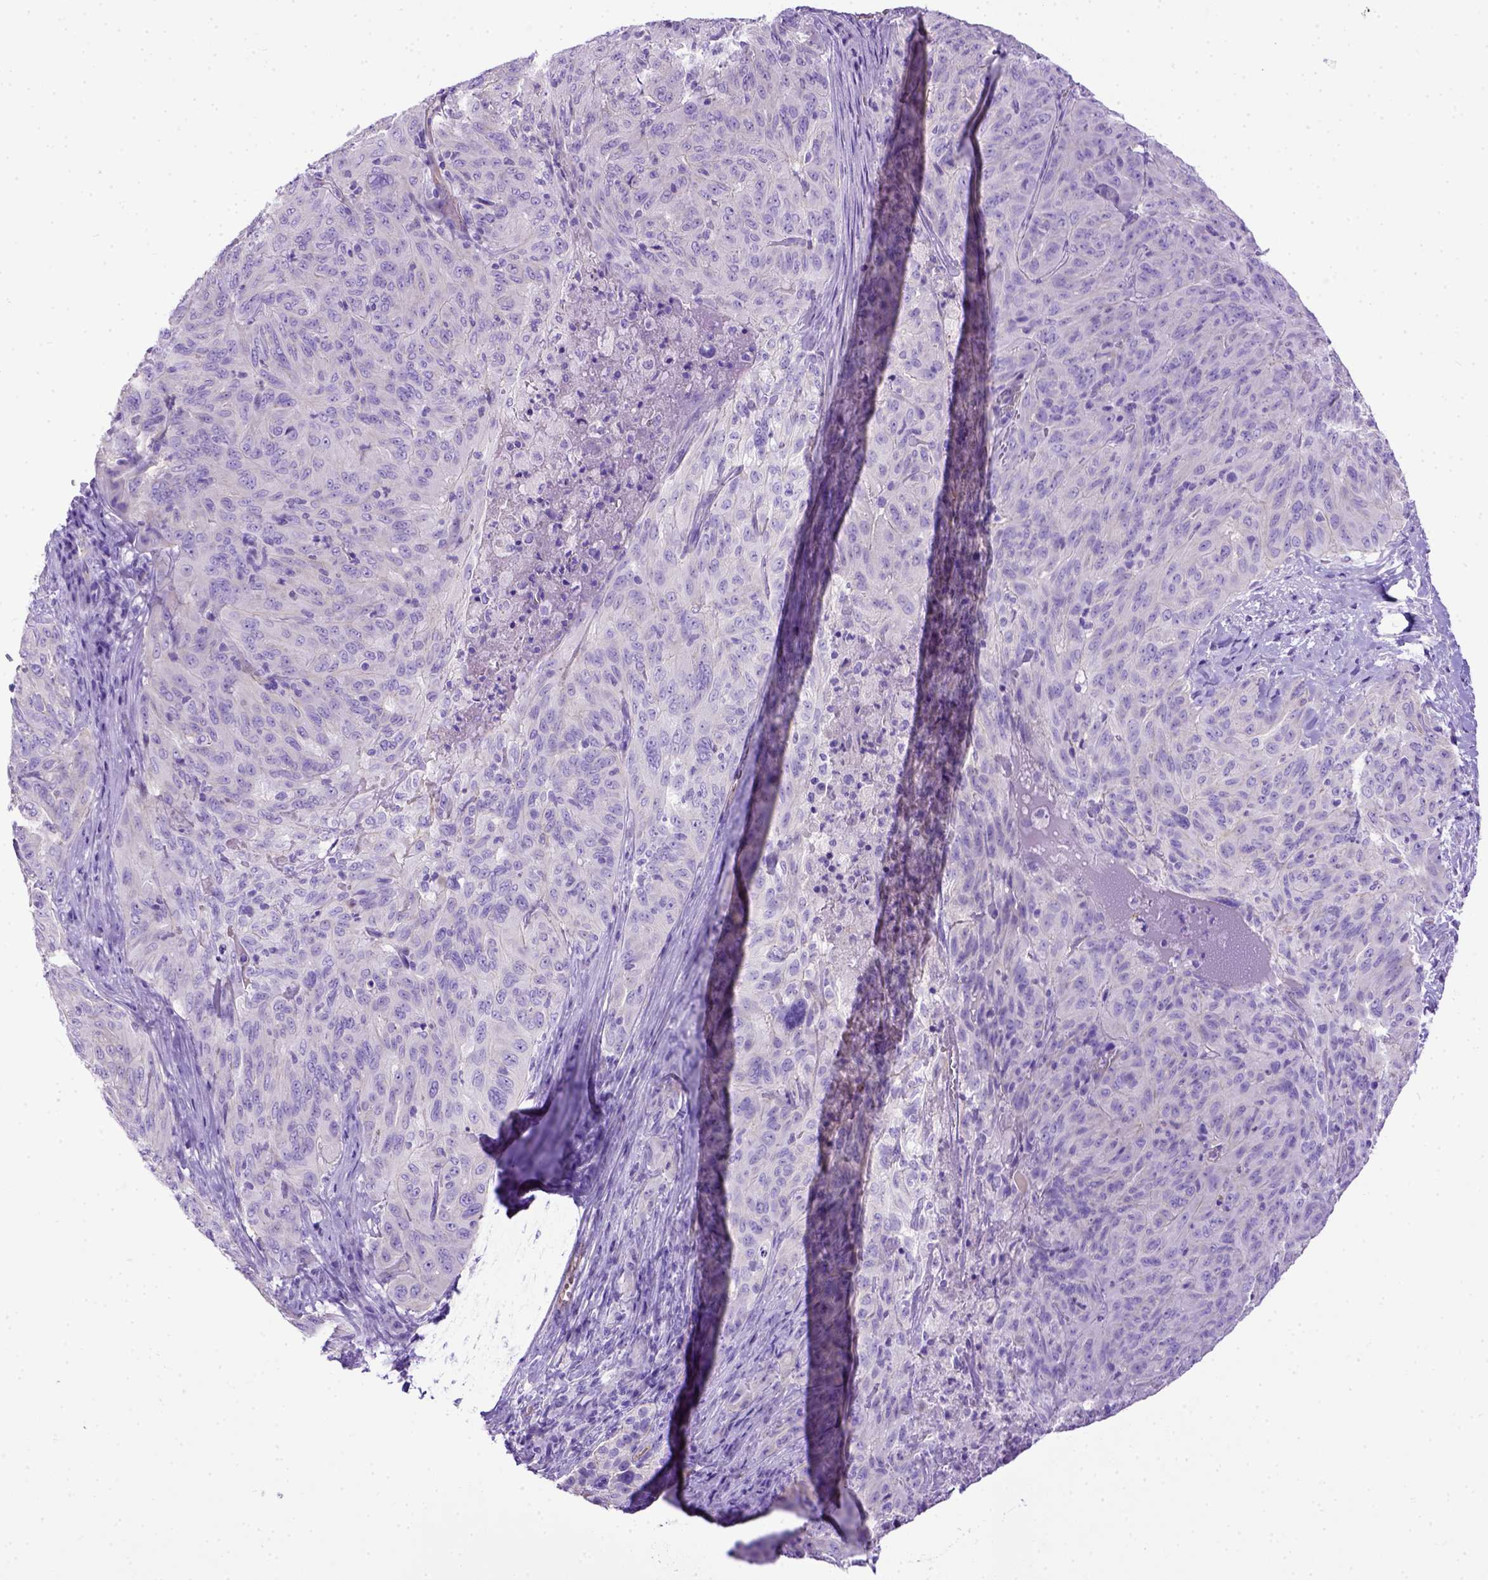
{"staining": {"intensity": "negative", "quantity": "none", "location": "none"}, "tissue": "pancreatic cancer", "cell_type": "Tumor cells", "image_type": "cancer", "snomed": [{"axis": "morphology", "description": "Adenocarcinoma, NOS"}, {"axis": "topography", "description": "Pancreas"}], "caption": "The immunohistochemistry image has no significant positivity in tumor cells of pancreatic cancer (adenocarcinoma) tissue.", "gene": "LRRC18", "patient": {"sex": "male", "age": 63}}